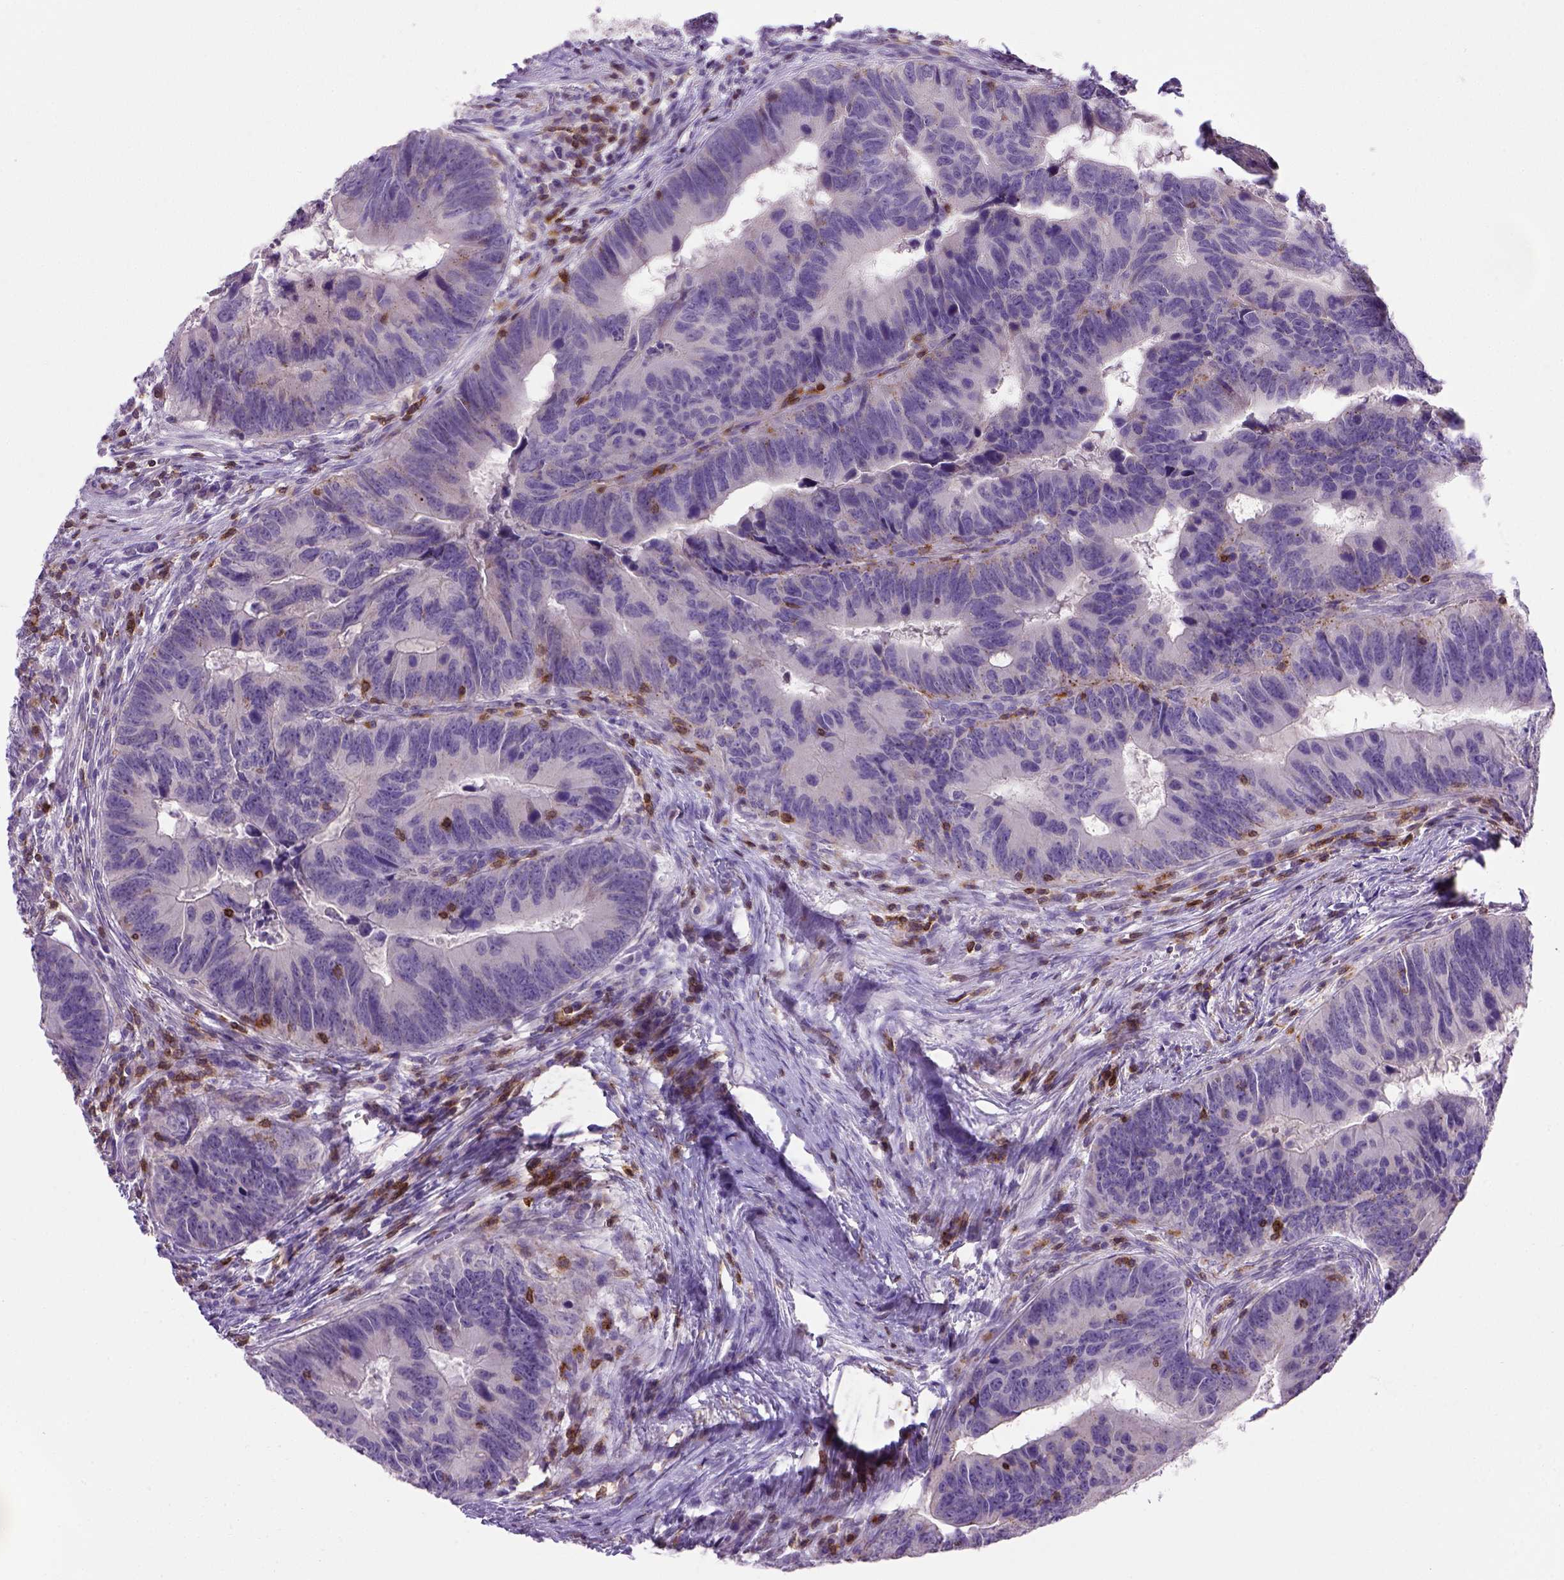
{"staining": {"intensity": "negative", "quantity": "none", "location": "none"}, "tissue": "colorectal cancer", "cell_type": "Tumor cells", "image_type": "cancer", "snomed": [{"axis": "morphology", "description": "Adenocarcinoma, NOS"}, {"axis": "topography", "description": "Colon"}], "caption": "The image shows no staining of tumor cells in colorectal cancer (adenocarcinoma).", "gene": "CD3E", "patient": {"sex": "female", "age": 82}}